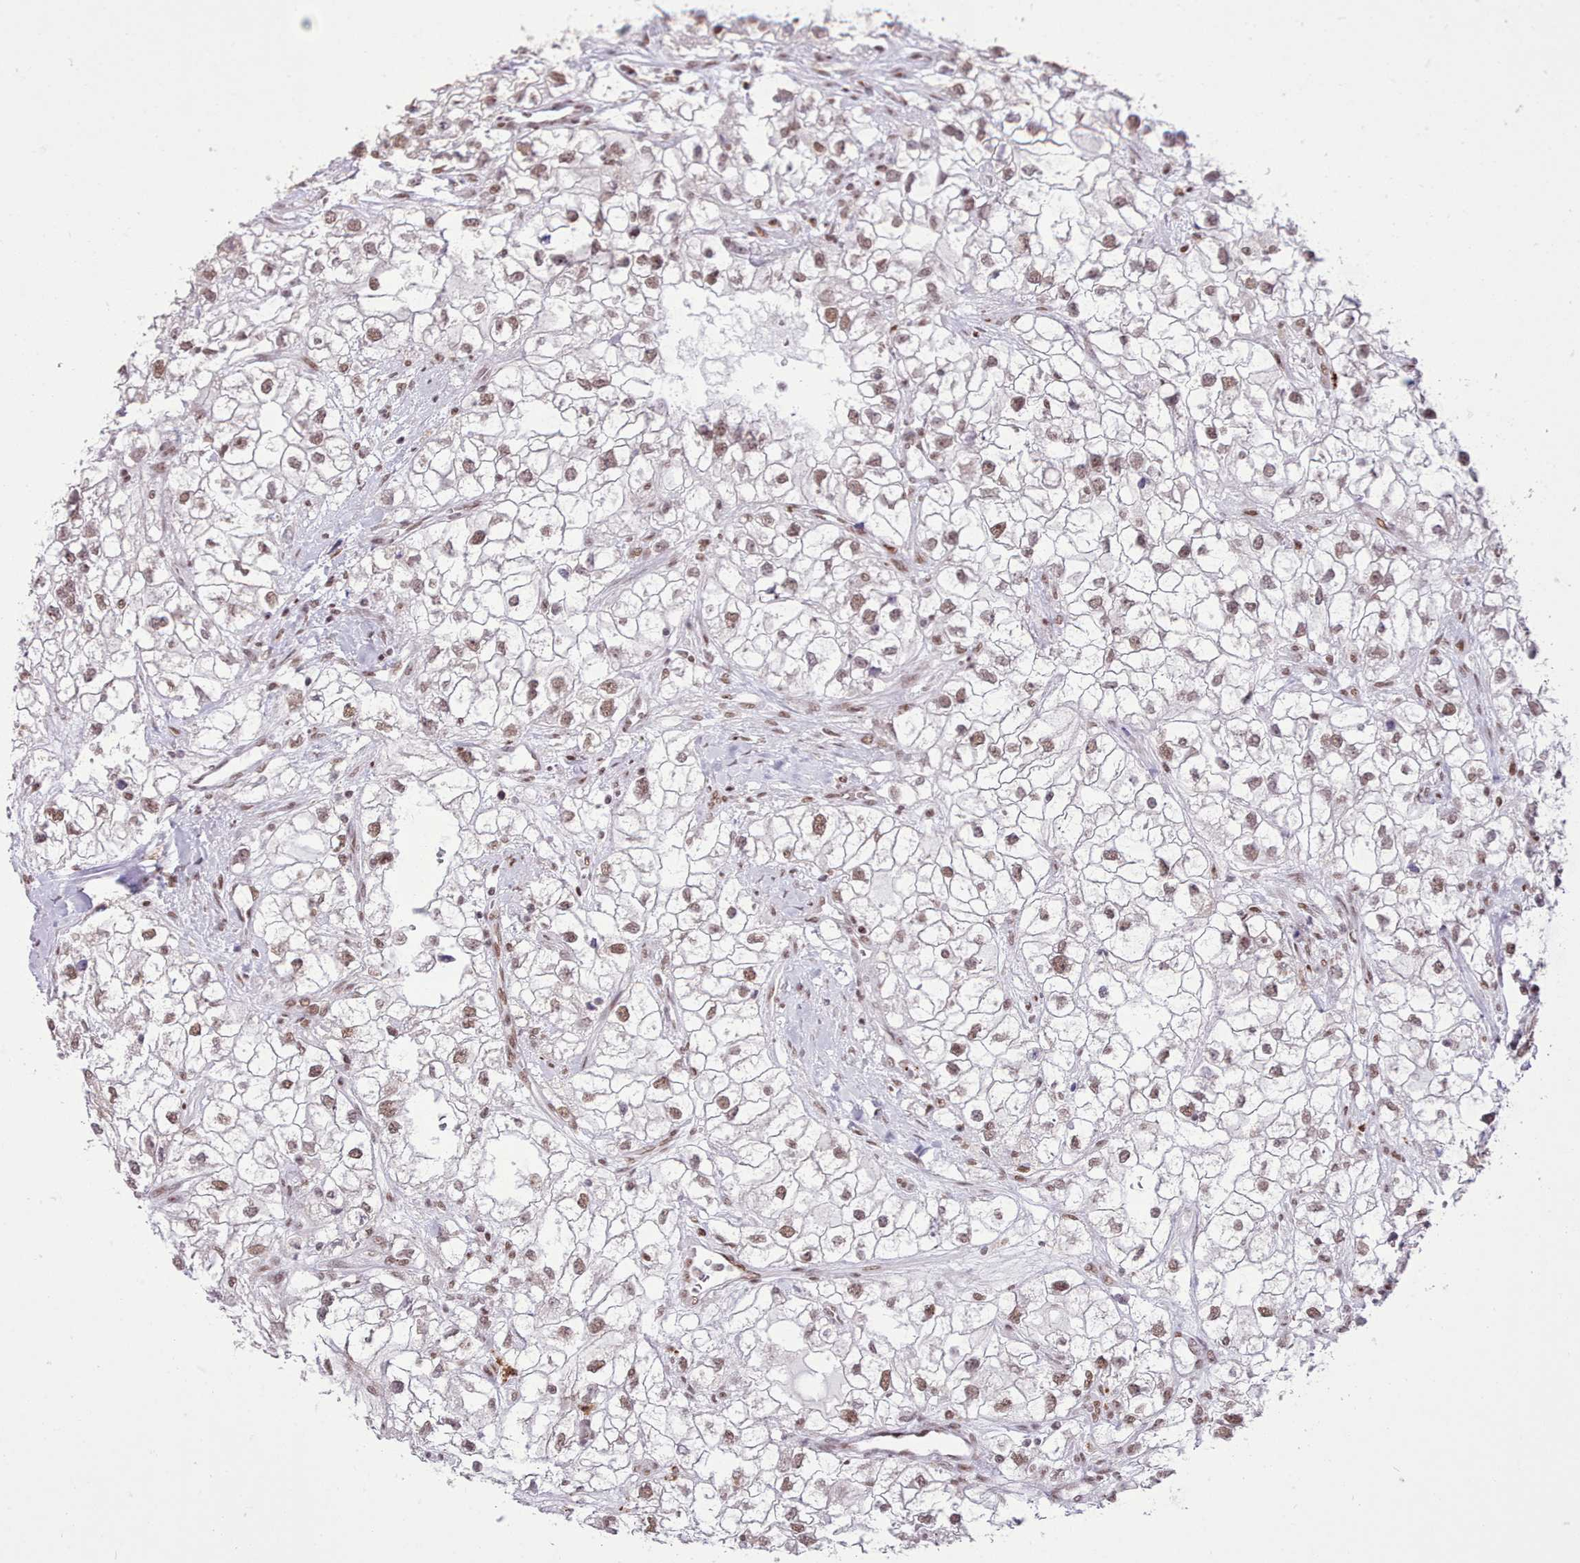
{"staining": {"intensity": "moderate", "quantity": ">75%", "location": "nuclear"}, "tissue": "renal cancer", "cell_type": "Tumor cells", "image_type": "cancer", "snomed": [{"axis": "morphology", "description": "Adenocarcinoma, NOS"}, {"axis": "topography", "description": "Kidney"}], "caption": "High-magnification brightfield microscopy of renal cancer (adenocarcinoma) stained with DAB (brown) and counterstained with hematoxylin (blue). tumor cells exhibit moderate nuclear positivity is appreciated in approximately>75% of cells. (IHC, brightfield microscopy, high magnification).", "gene": "TAF15", "patient": {"sex": "male", "age": 59}}